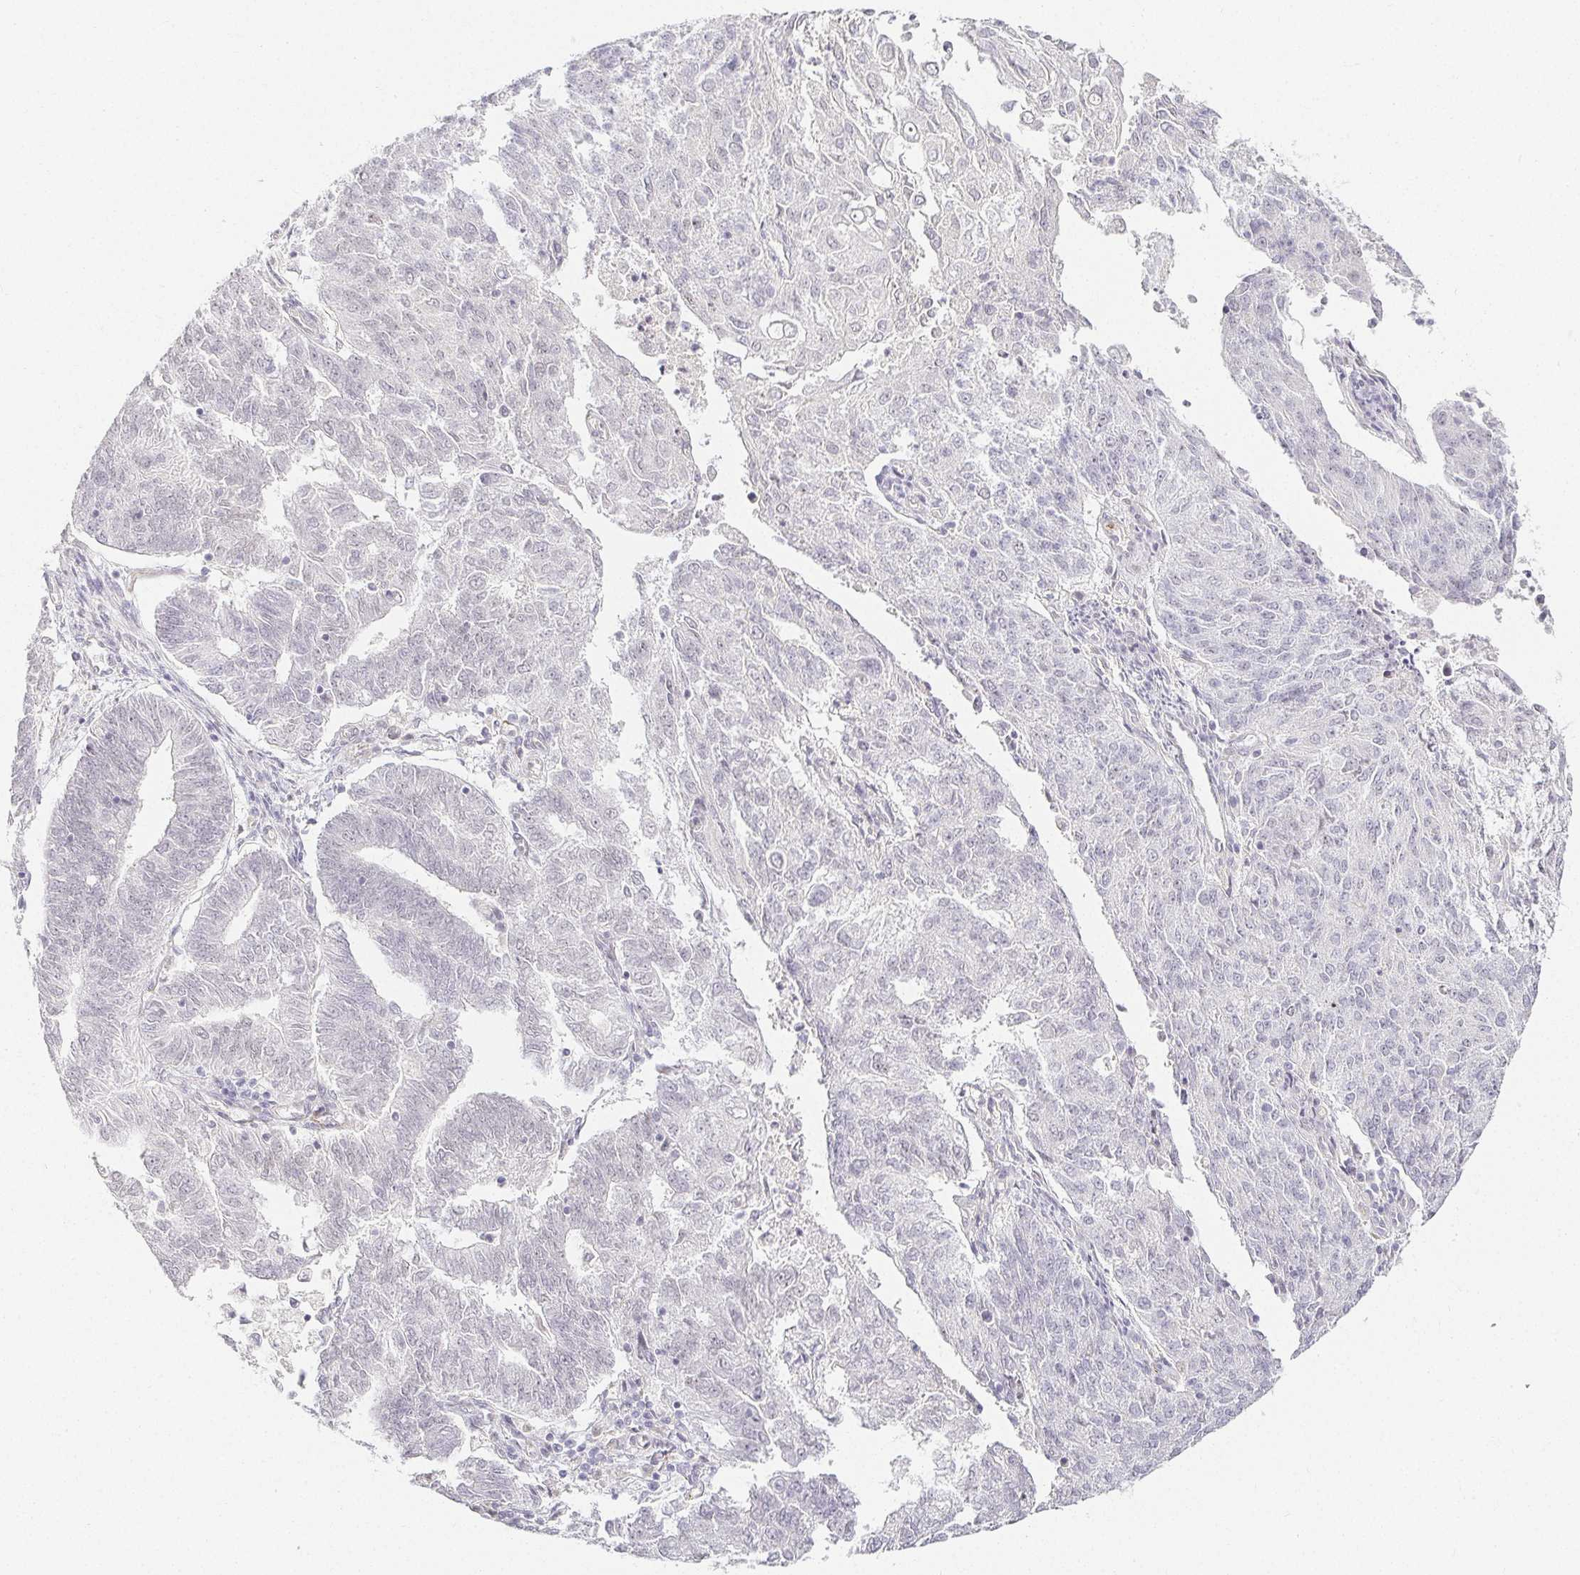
{"staining": {"intensity": "negative", "quantity": "none", "location": "none"}, "tissue": "endometrial cancer", "cell_type": "Tumor cells", "image_type": "cancer", "snomed": [{"axis": "morphology", "description": "Adenocarcinoma, NOS"}, {"axis": "topography", "description": "Endometrium"}], "caption": "Immunohistochemistry image of human endometrial adenocarcinoma stained for a protein (brown), which demonstrates no expression in tumor cells.", "gene": "ACAN", "patient": {"sex": "female", "age": 82}}